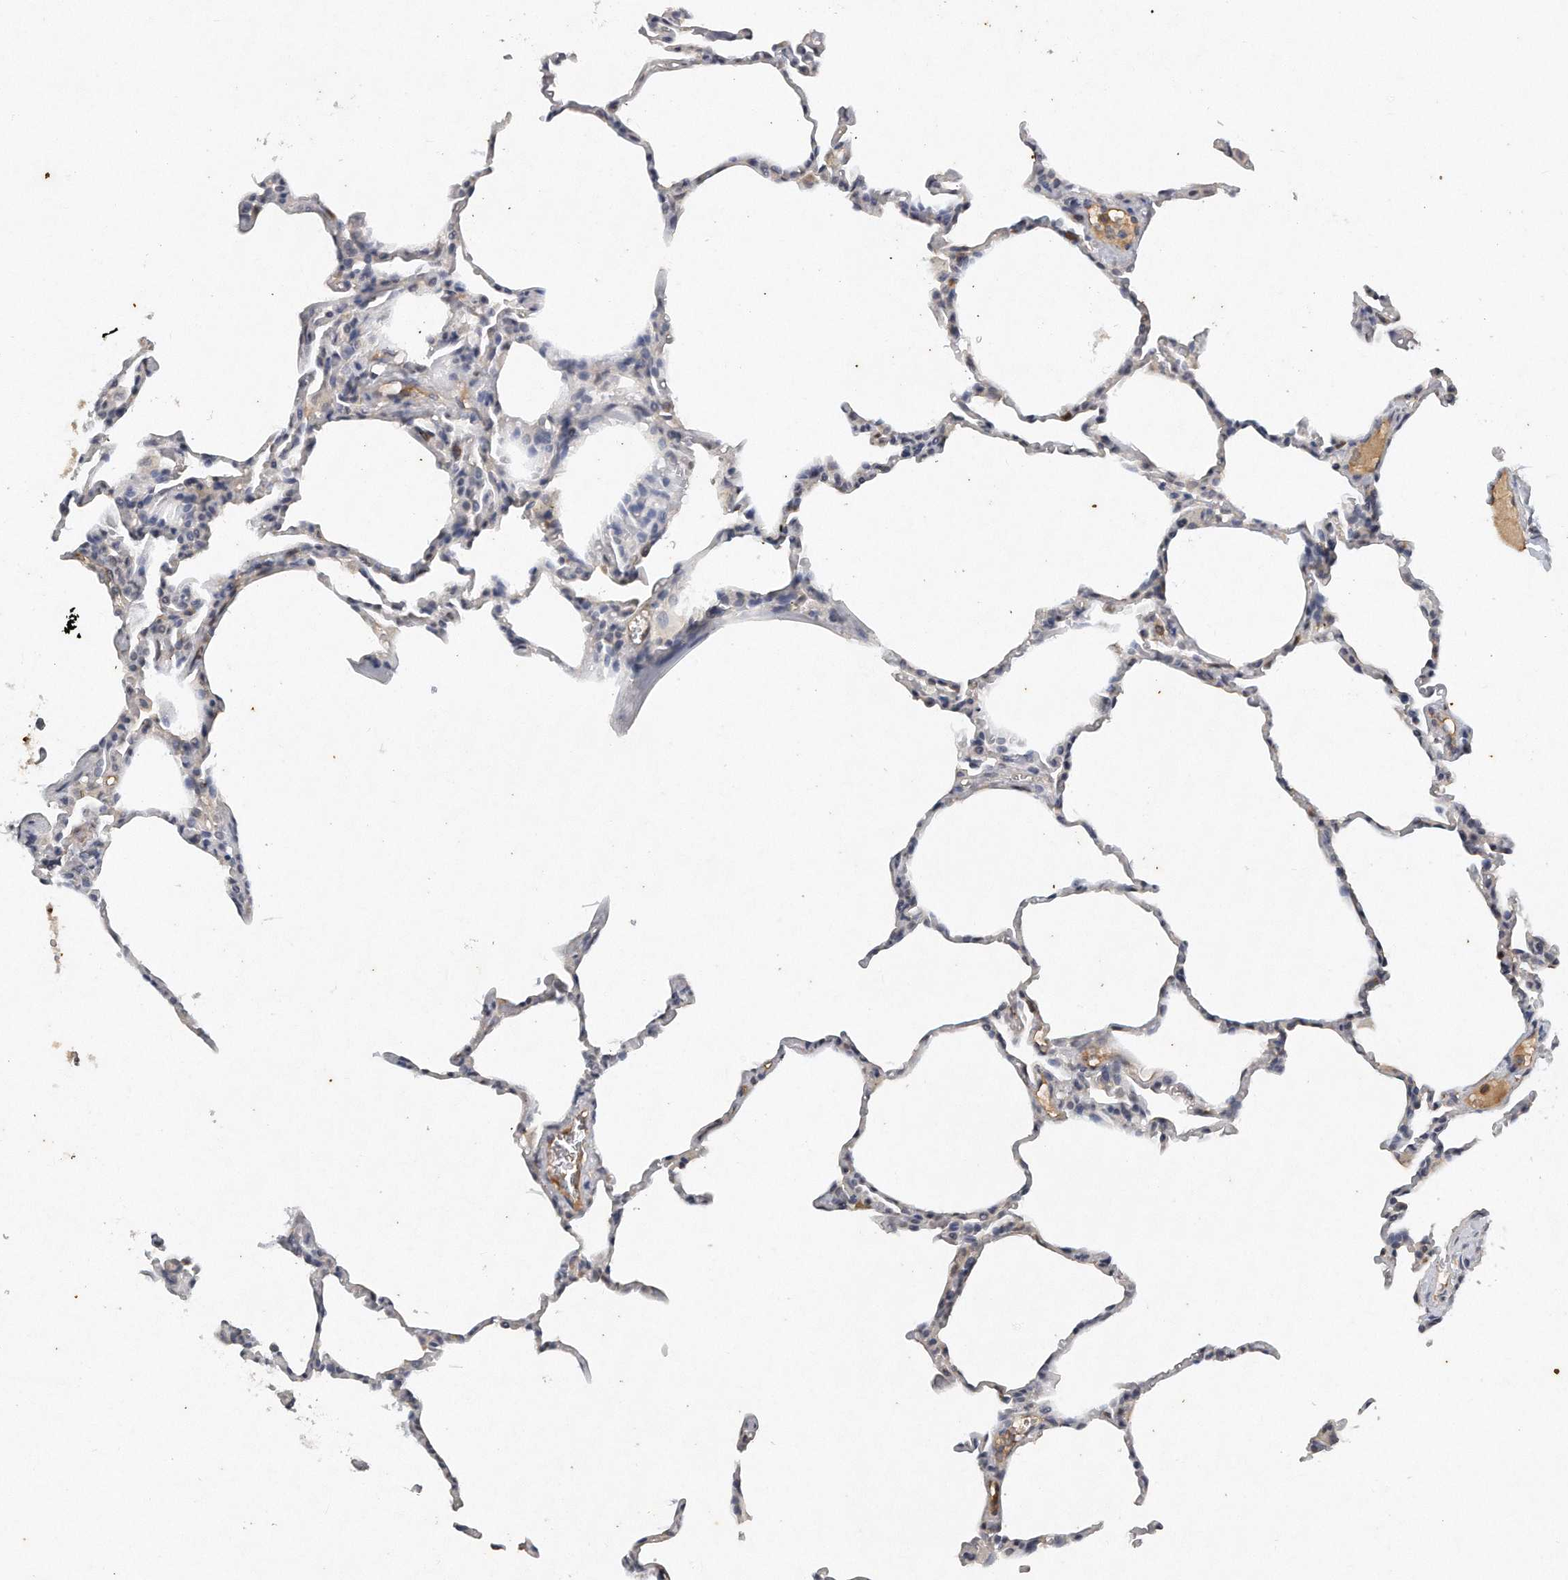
{"staining": {"intensity": "negative", "quantity": "none", "location": "none"}, "tissue": "lung", "cell_type": "Alveolar cells", "image_type": "normal", "snomed": [{"axis": "morphology", "description": "Normal tissue, NOS"}, {"axis": "topography", "description": "Lung"}], "caption": "This is an IHC micrograph of benign human lung. There is no expression in alveolar cells.", "gene": "CAMK1", "patient": {"sex": "male", "age": 20}}